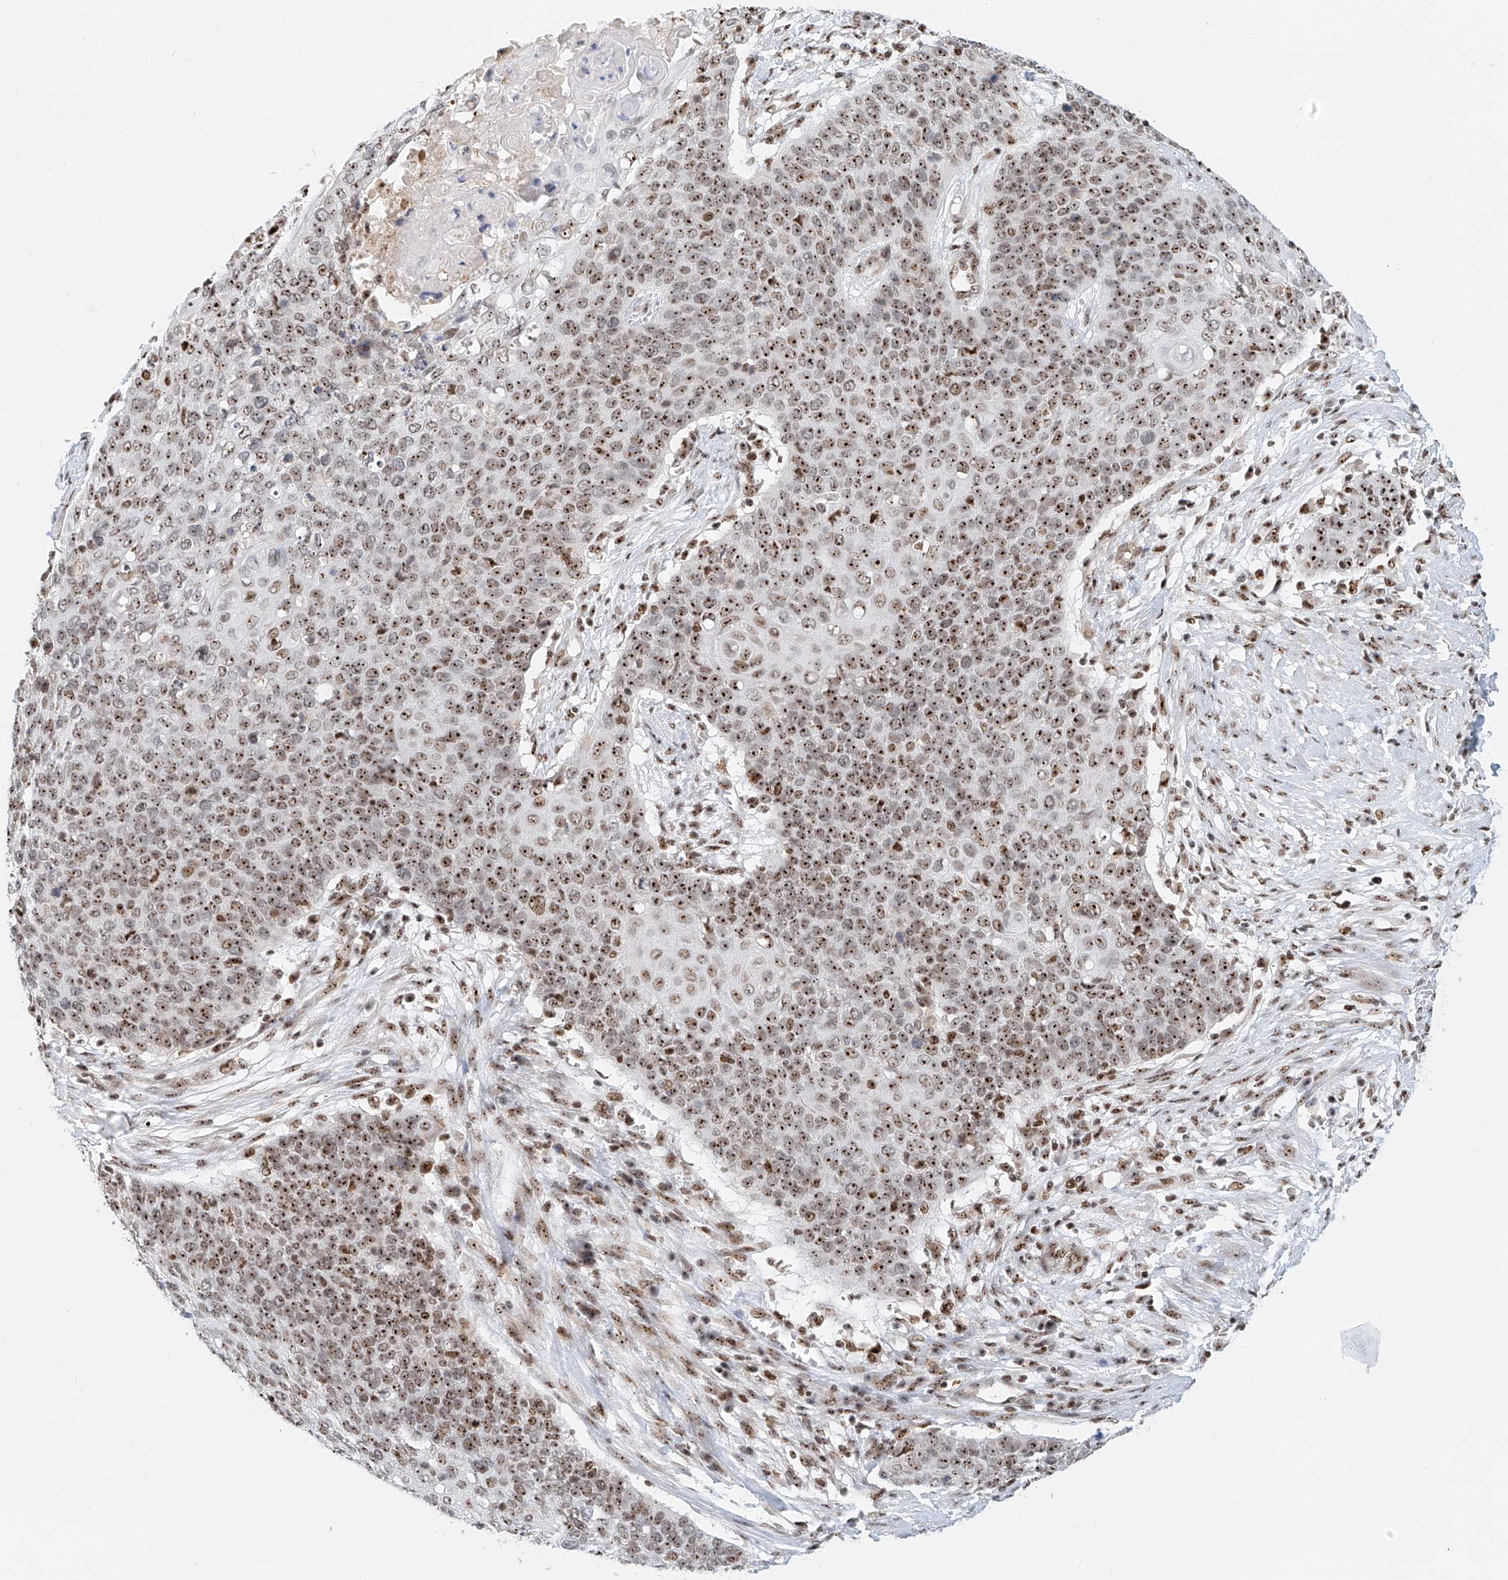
{"staining": {"intensity": "moderate", "quantity": ">75%", "location": "nuclear"}, "tissue": "cervical cancer", "cell_type": "Tumor cells", "image_type": "cancer", "snomed": [{"axis": "morphology", "description": "Squamous cell carcinoma, NOS"}, {"axis": "topography", "description": "Cervix"}], "caption": "Moderate nuclear protein staining is seen in about >75% of tumor cells in cervical squamous cell carcinoma.", "gene": "PRUNE2", "patient": {"sex": "female", "age": 39}}